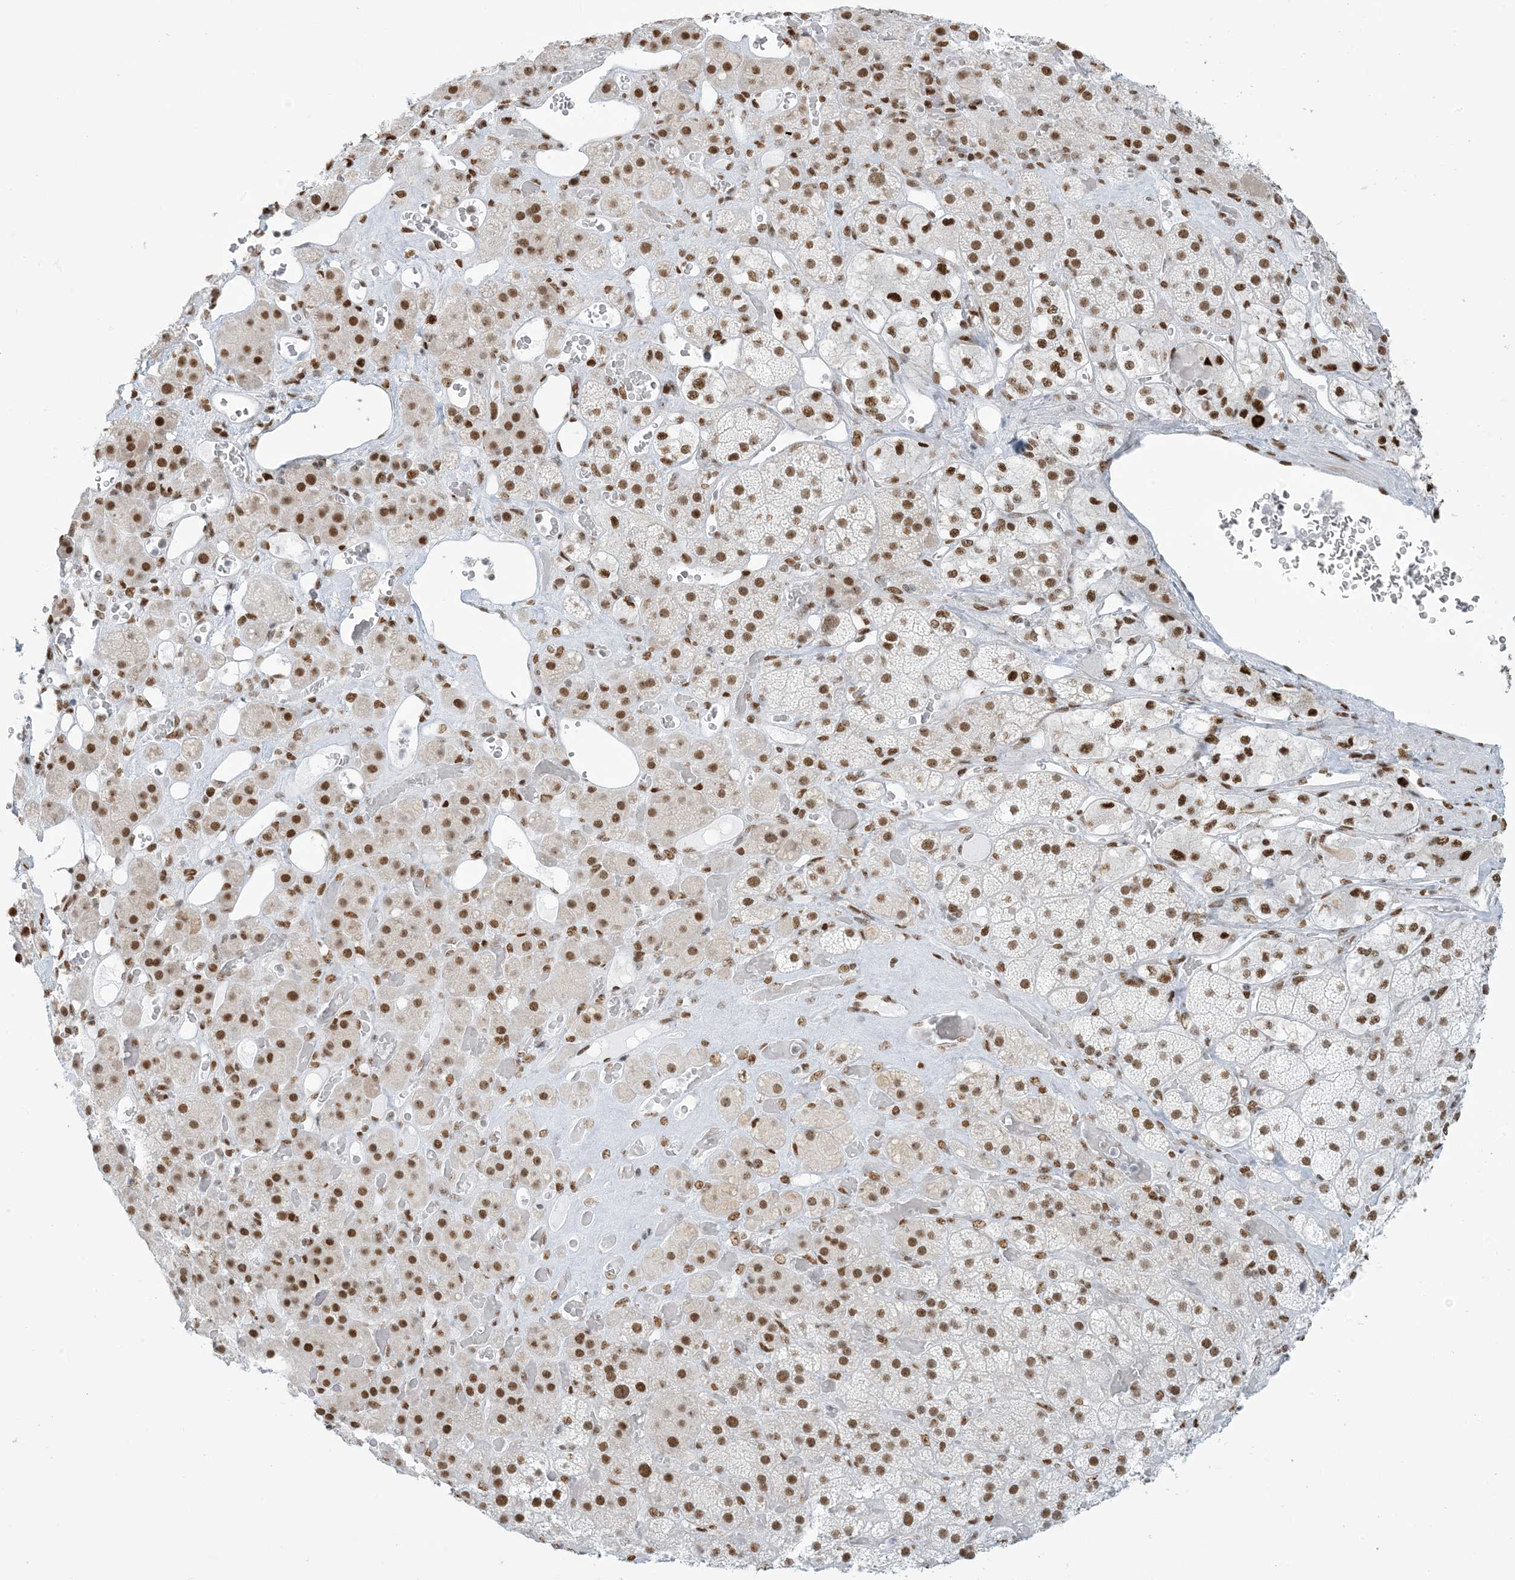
{"staining": {"intensity": "strong", "quantity": ">75%", "location": "nuclear"}, "tissue": "adrenal gland", "cell_type": "Glandular cells", "image_type": "normal", "snomed": [{"axis": "morphology", "description": "Normal tissue, NOS"}, {"axis": "topography", "description": "Adrenal gland"}], "caption": "Adrenal gland stained for a protein shows strong nuclear positivity in glandular cells. (DAB IHC, brown staining for protein, blue staining for nuclei).", "gene": "STAG1", "patient": {"sex": "male", "age": 57}}